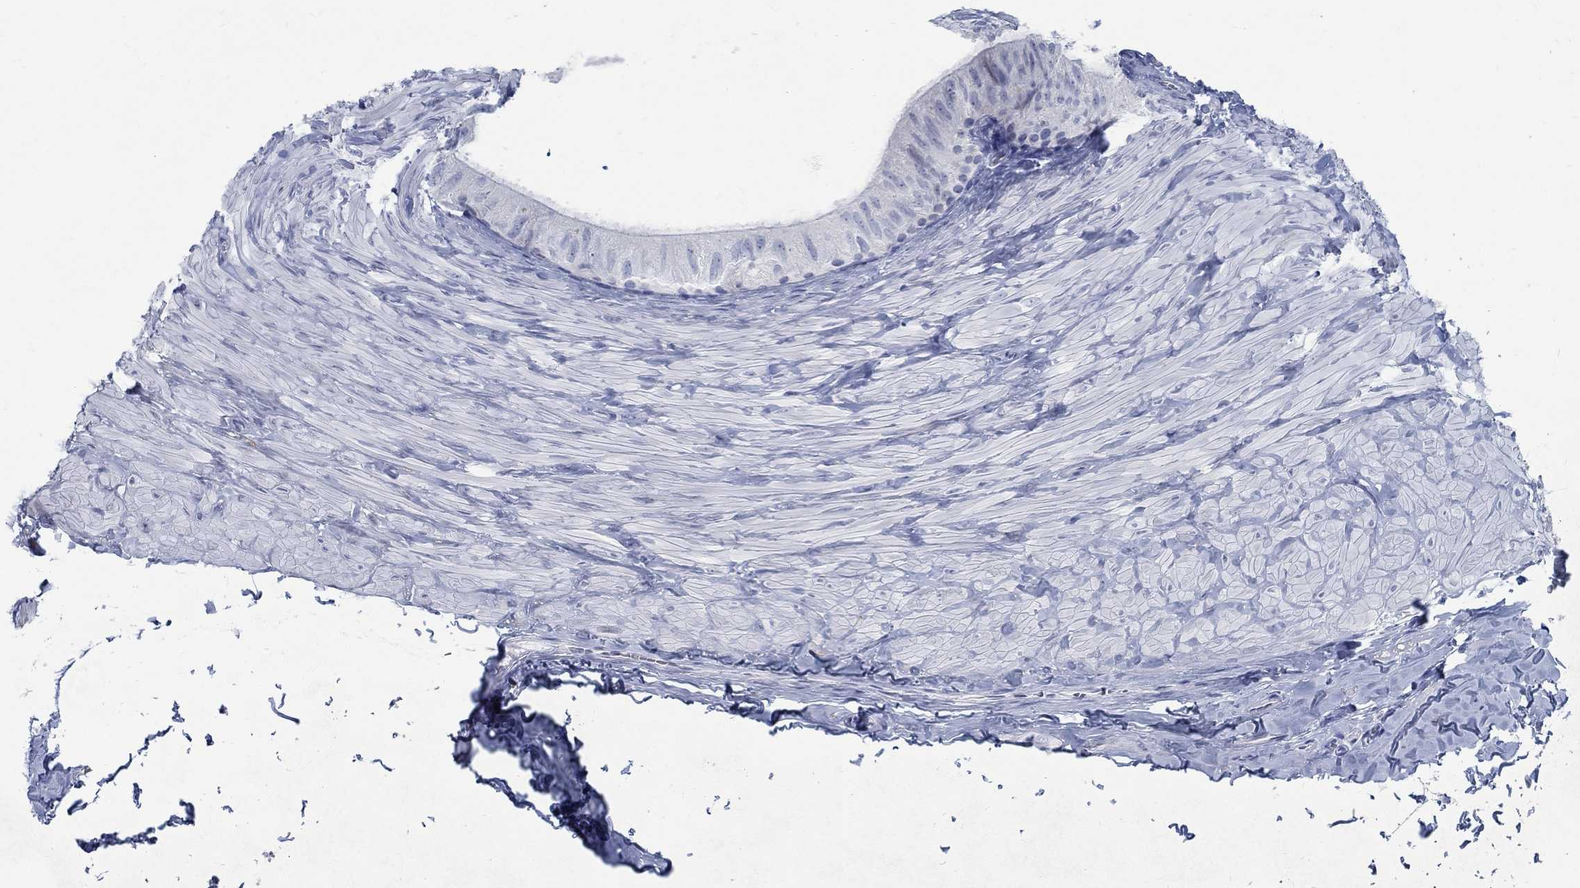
{"staining": {"intensity": "negative", "quantity": "none", "location": "none"}, "tissue": "epididymis", "cell_type": "Glandular cells", "image_type": "normal", "snomed": [{"axis": "morphology", "description": "Normal tissue, NOS"}, {"axis": "topography", "description": "Epididymis"}], "caption": "IHC photomicrograph of normal epididymis: epididymis stained with DAB (3,3'-diaminobenzidine) displays no significant protein expression in glandular cells.", "gene": "RFTN2", "patient": {"sex": "male", "age": 32}}